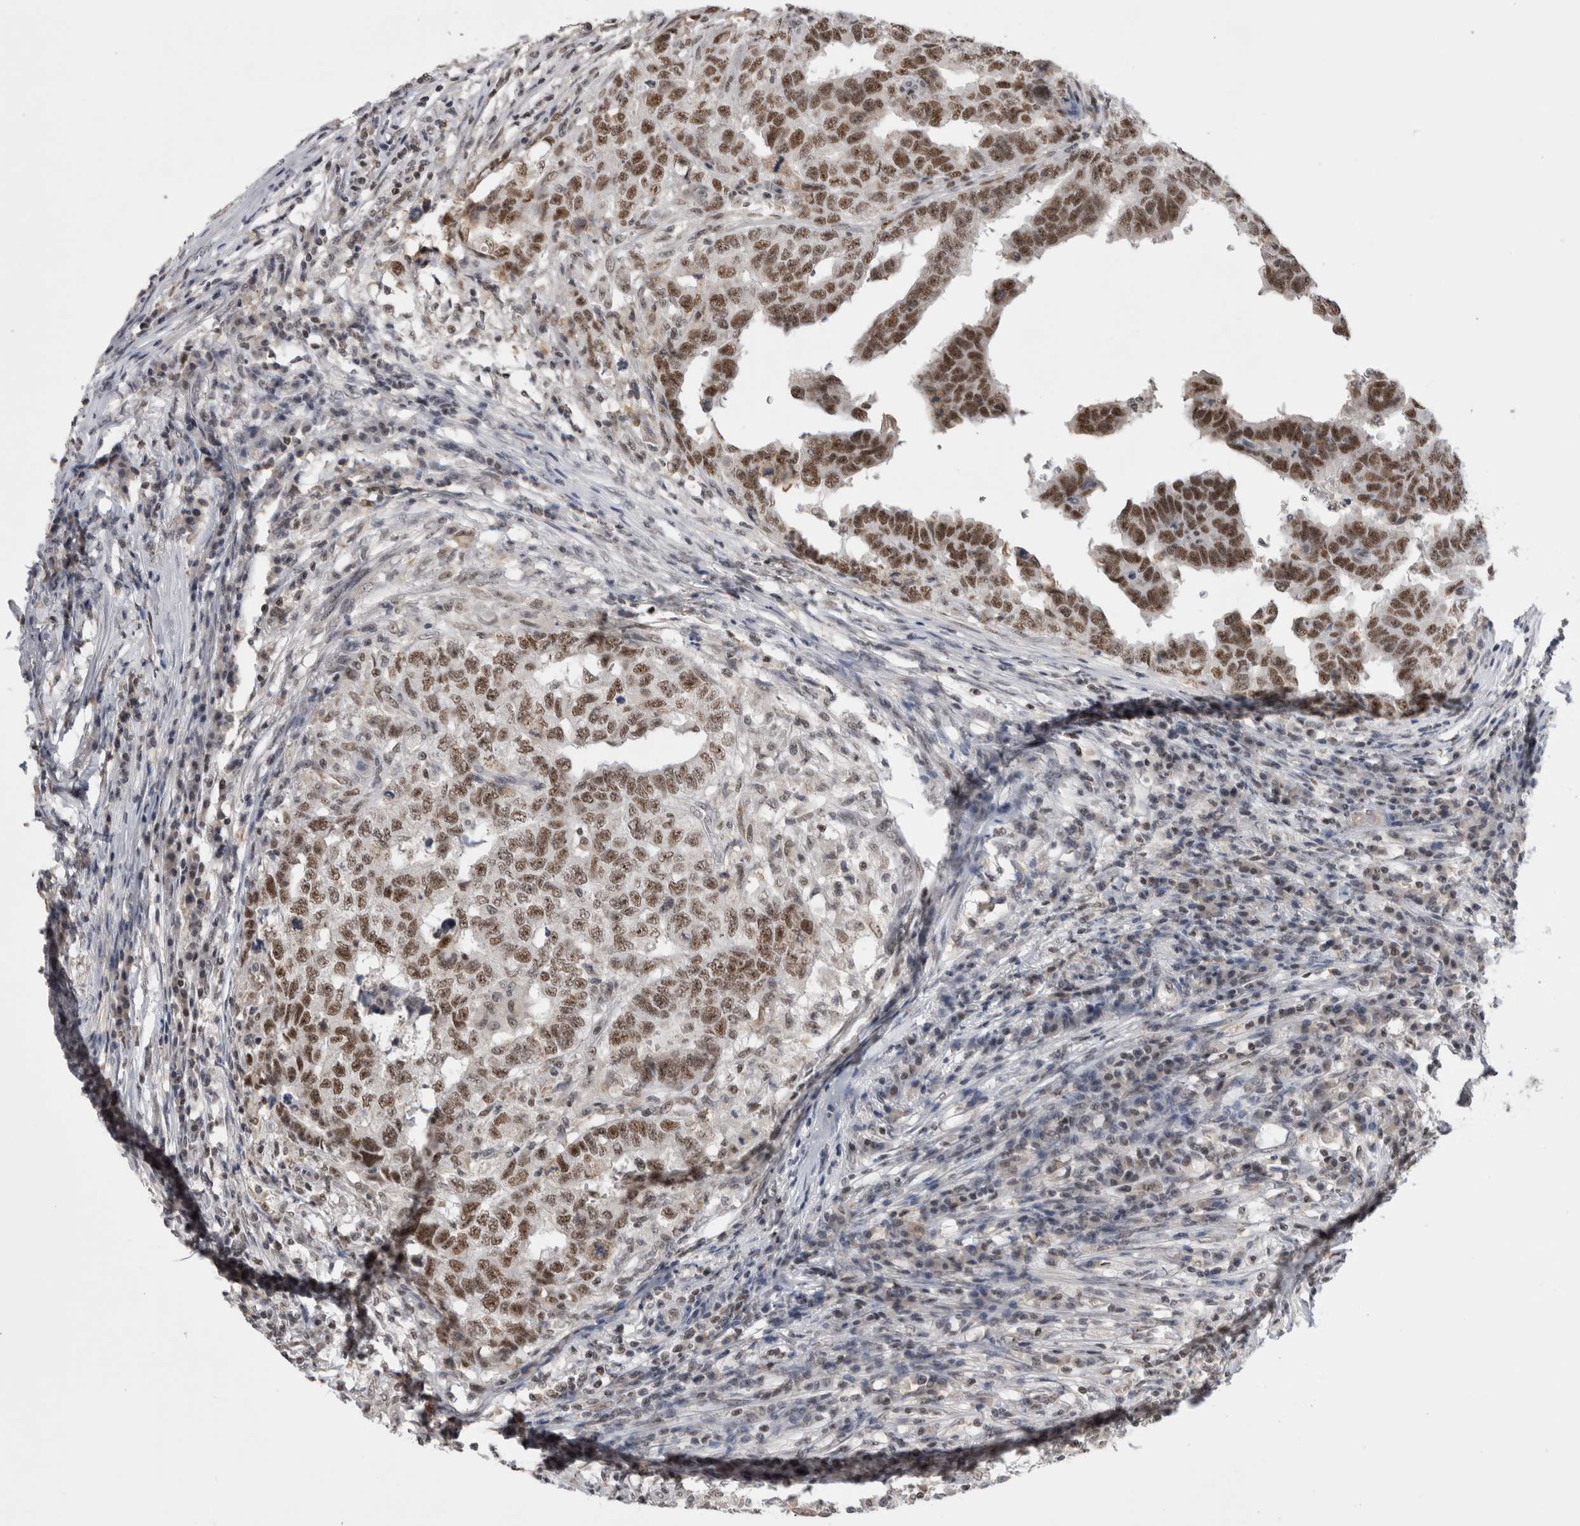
{"staining": {"intensity": "moderate", "quantity": ">75%", "location": "nuclear"}, "tissue": "testis cancer", "cell_type": "Tumor cells", "image_type": "cancer", "snomed": [{"axis": "morphology", "description": "Carcinoma, Embryonal, NOS"}, {"axis": "topography", "description": "Testis"}], "caption": "This is a histology image of IHC staining of testis embryonal carcinoma, which shows moderate expression in the nuclear of tumor cells.", "gene": "DAXX", "patient": {"sex": "male", "age": 21}}